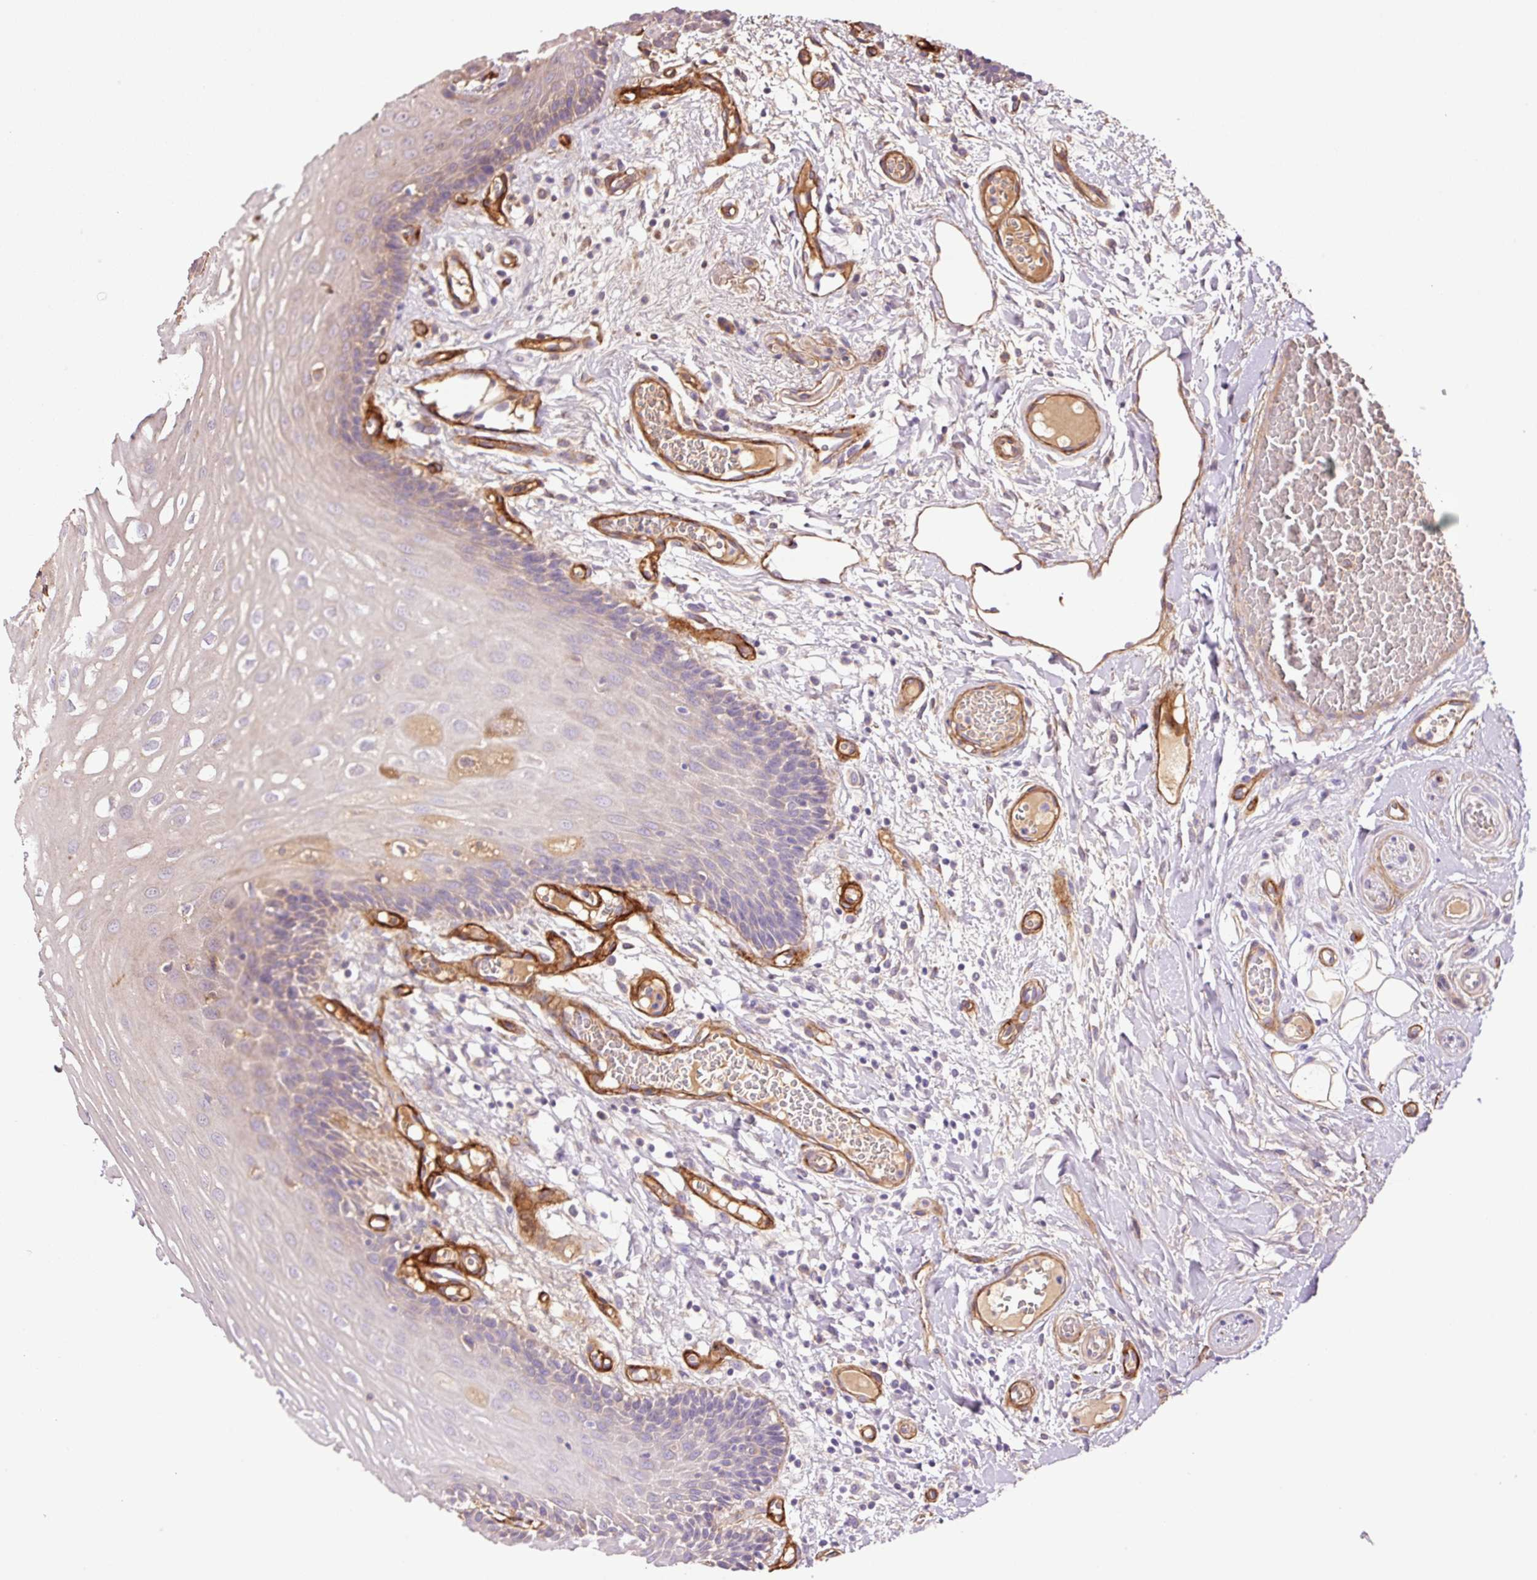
{"staining": {"intensity": "negative", "quantity": "none", "location": "none"}, "tissue": "oral mucosa", "cell_type": "Squamous epithelial cells", "image_type": "normal", "snomed": [{"axis": "morphology", "description": "Normal tissue, NOS"}, {"axis": "topography", "description": "Oral tissue"}, {"axis": "topography", "description": "Tounge, NOS"}], "caption": "This is an immunohistochemistry micrograph of unremarkable oral mucosa. There is no positivity in squamous epithelial cells.", "gene": "NID2", "patient": {"sex": "female", "age": 60}}